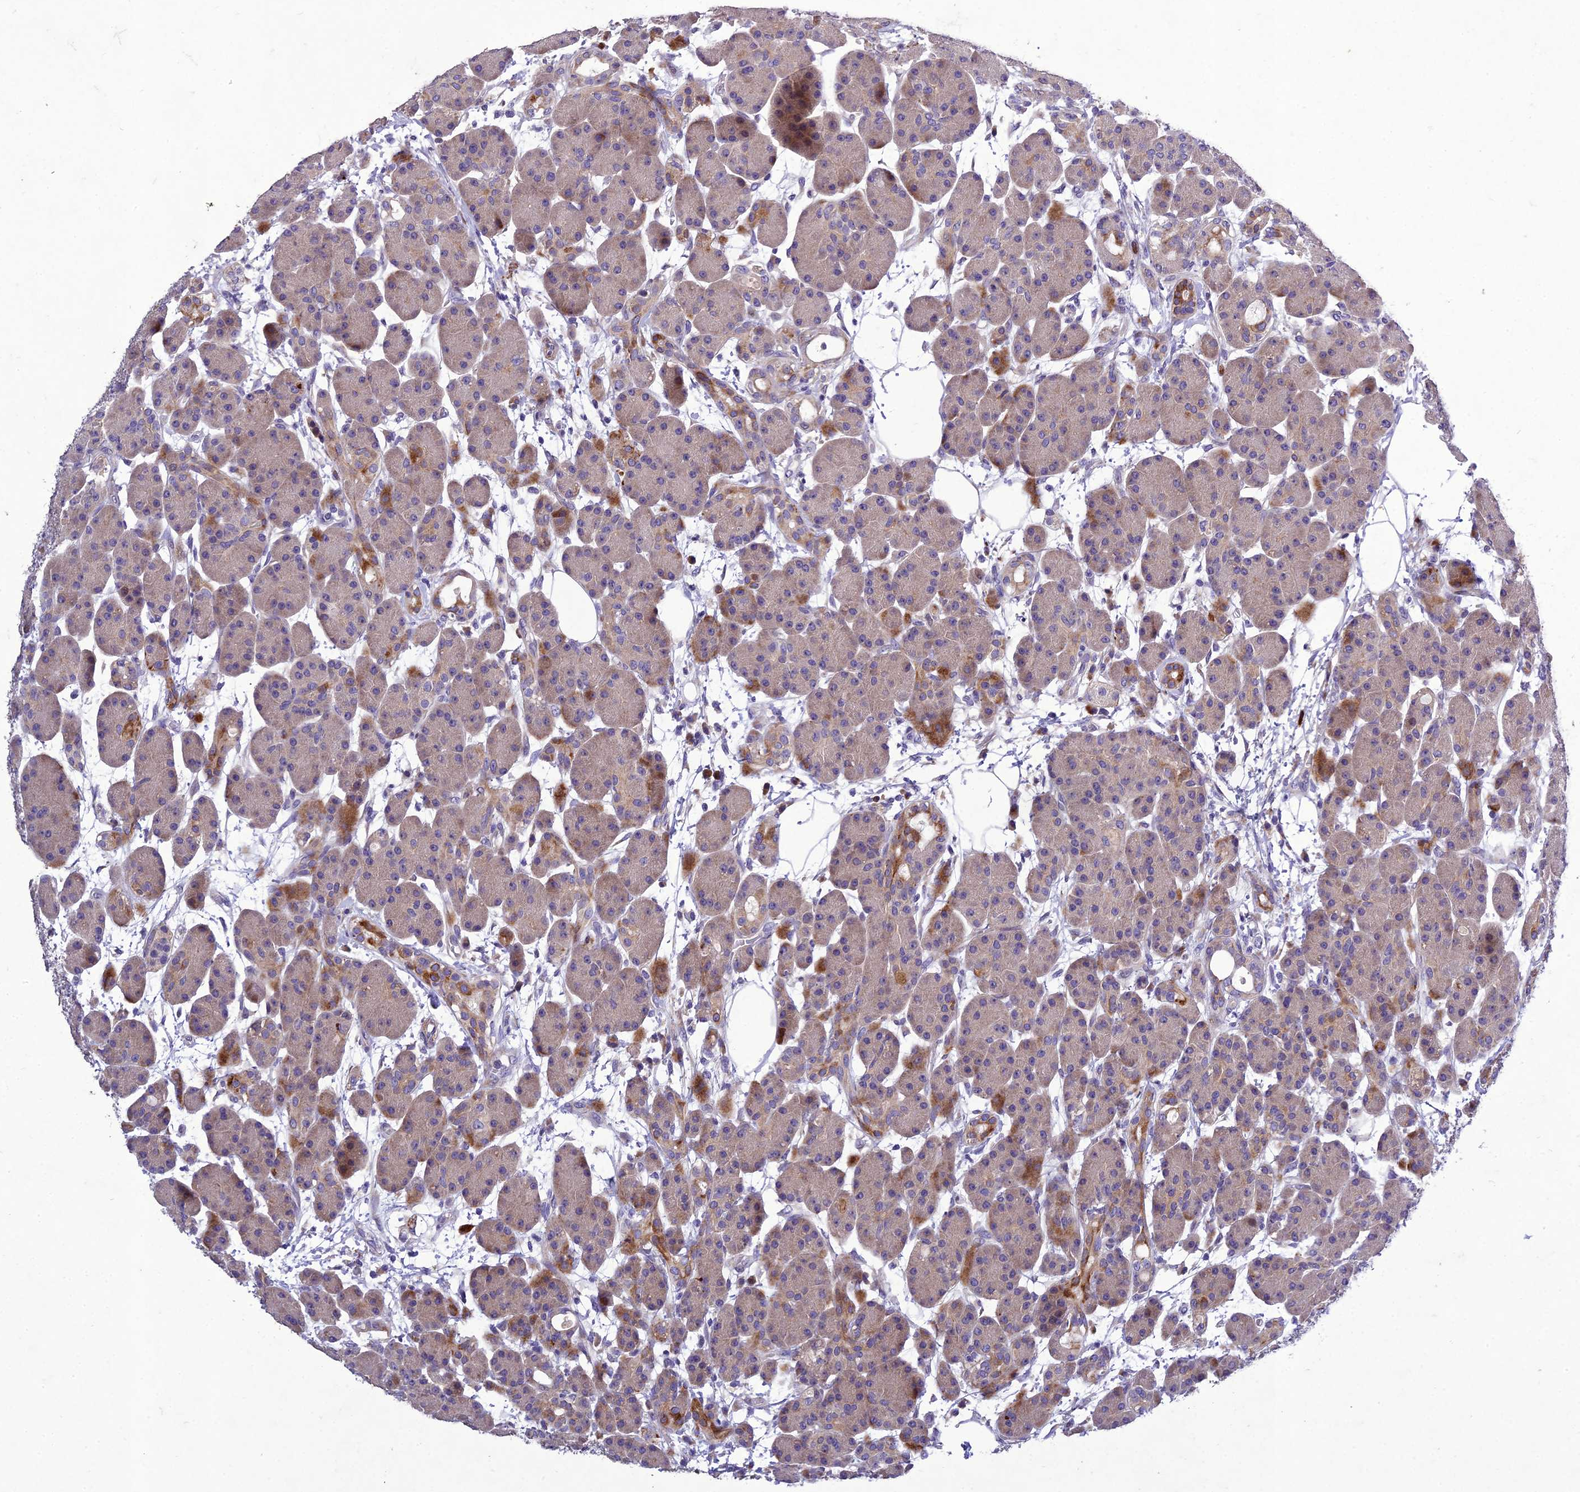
{"staining": {"intensity": "strong", "quantity": "<25%", "location": "cytoplasmic/membranous"}, "tissue": "pancreas", "cell_type": "Exocrine glandular cells", "image_type": "normal", "snomed": [{"axis": "morphology", "description": "Normal tissue, NOS"}, {"axis": "topography", "description": "Pancreas"}], "caption": "IHC of normal pancreas shows medium levels of strong cytoplasmic/membranous expression in approximately <25% of exocrine glandular cells. Nuclei are stained in blue.", "gene": "ADIPOR2", "patient": {"sex": "male", "age": 63}}